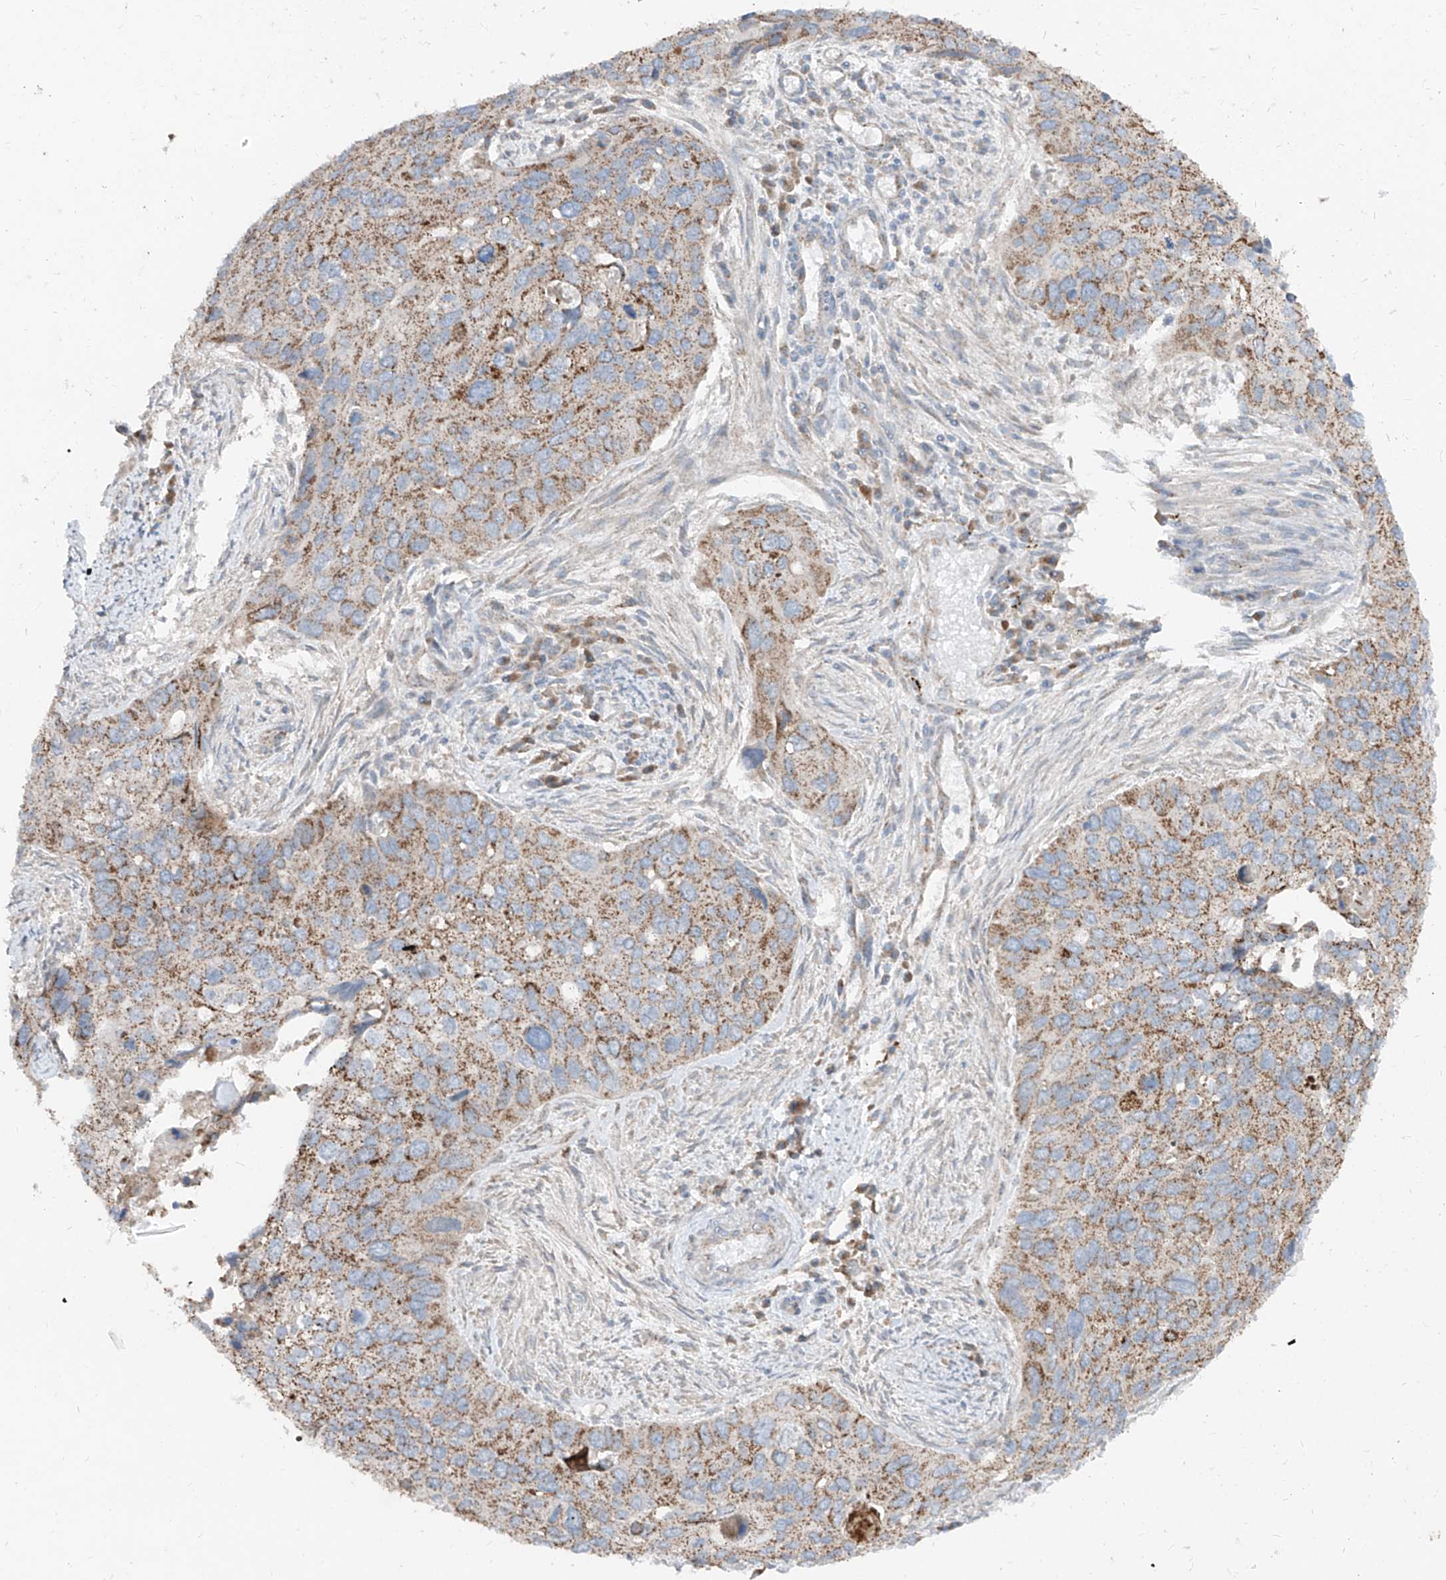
{"staining": {"intensity": "moderate", "quantity": "25%-75%", "location": "cytoplasmic/membranous"}, "tissue": "cervical cancer", "cell_type": "Tumor cells", "image_type": "cancer", "snomed": [{"axis": "morphology", "description": "Squamous cell carcinoma, NOS"}, {"axis": "topography", "description": "Cervix"}], "caption": "This image shows immunohistochemistry staining of human cervical cancer (squamous cell carcinoma), with medium moderate cytoplasmic/membranous expression in approximately 25%-75% of tumor cells.", "gene": "ABCD3", "patient": {"sex": "female", "age": 55}}